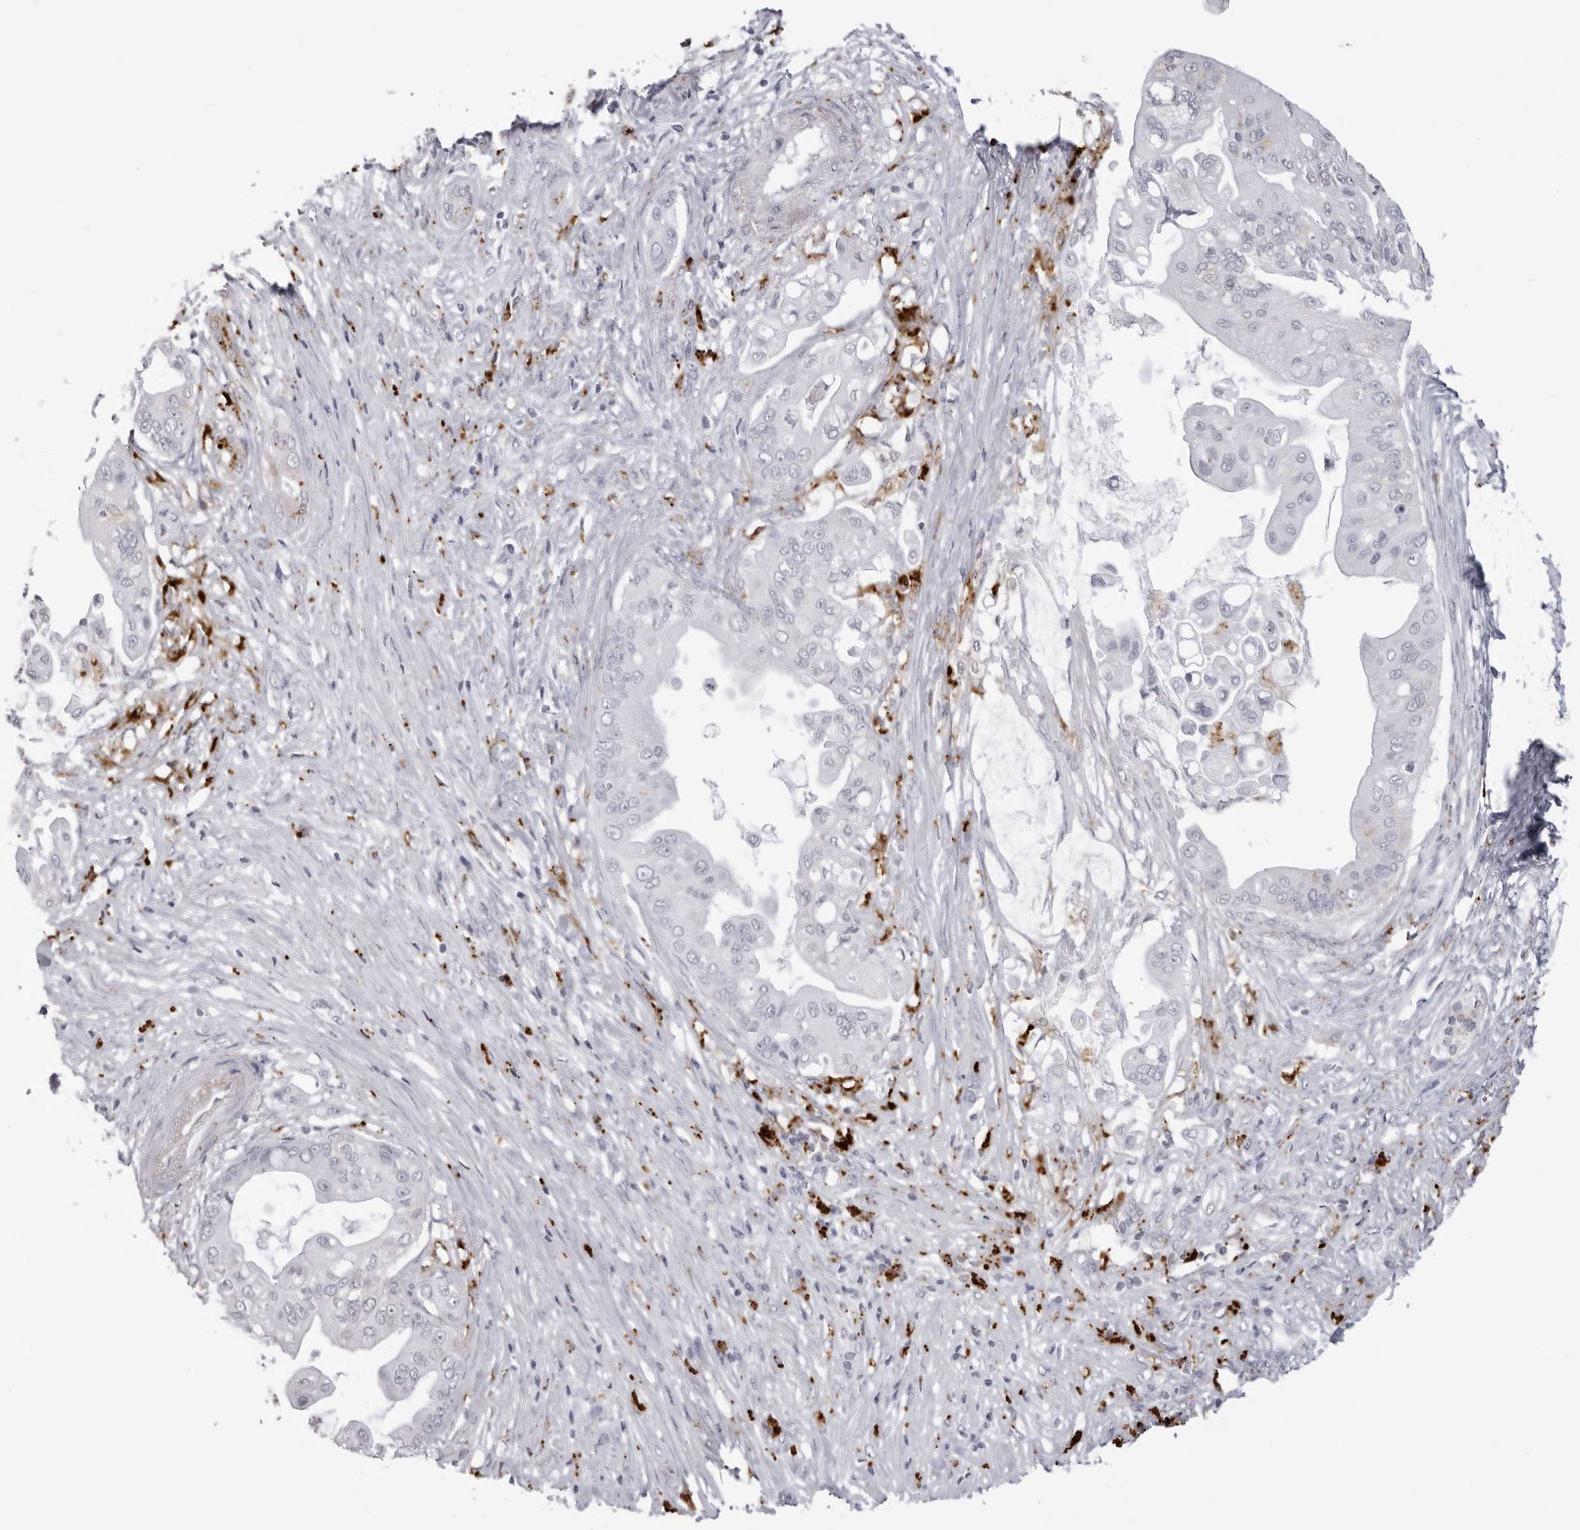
{"staining": {"intensity": "negative", "quantity": "none", "location": "none"}, "tissue": "pancreatic cancer", "cell_type": "Tumor cells", "image_type": "cancer", "snomed": [{"axis": "morphology", "description": "Adenocarcinoma, NOS"}, {"axis": "topography", "description": "Pancreas"}], "caption": "High magnification brightfield microscopy of adenocarcinoma (pancreatic) stained with DAB (brown) and counterstained with hematoxylin (blue): tumor cells show no significant staining. Brightfield microscopy of IHC stained with DAB (brown) and hematoxylin (blue), captured at high magnification.", "gene": "IL25", "patient": {"sex": "female", "age": 75}}